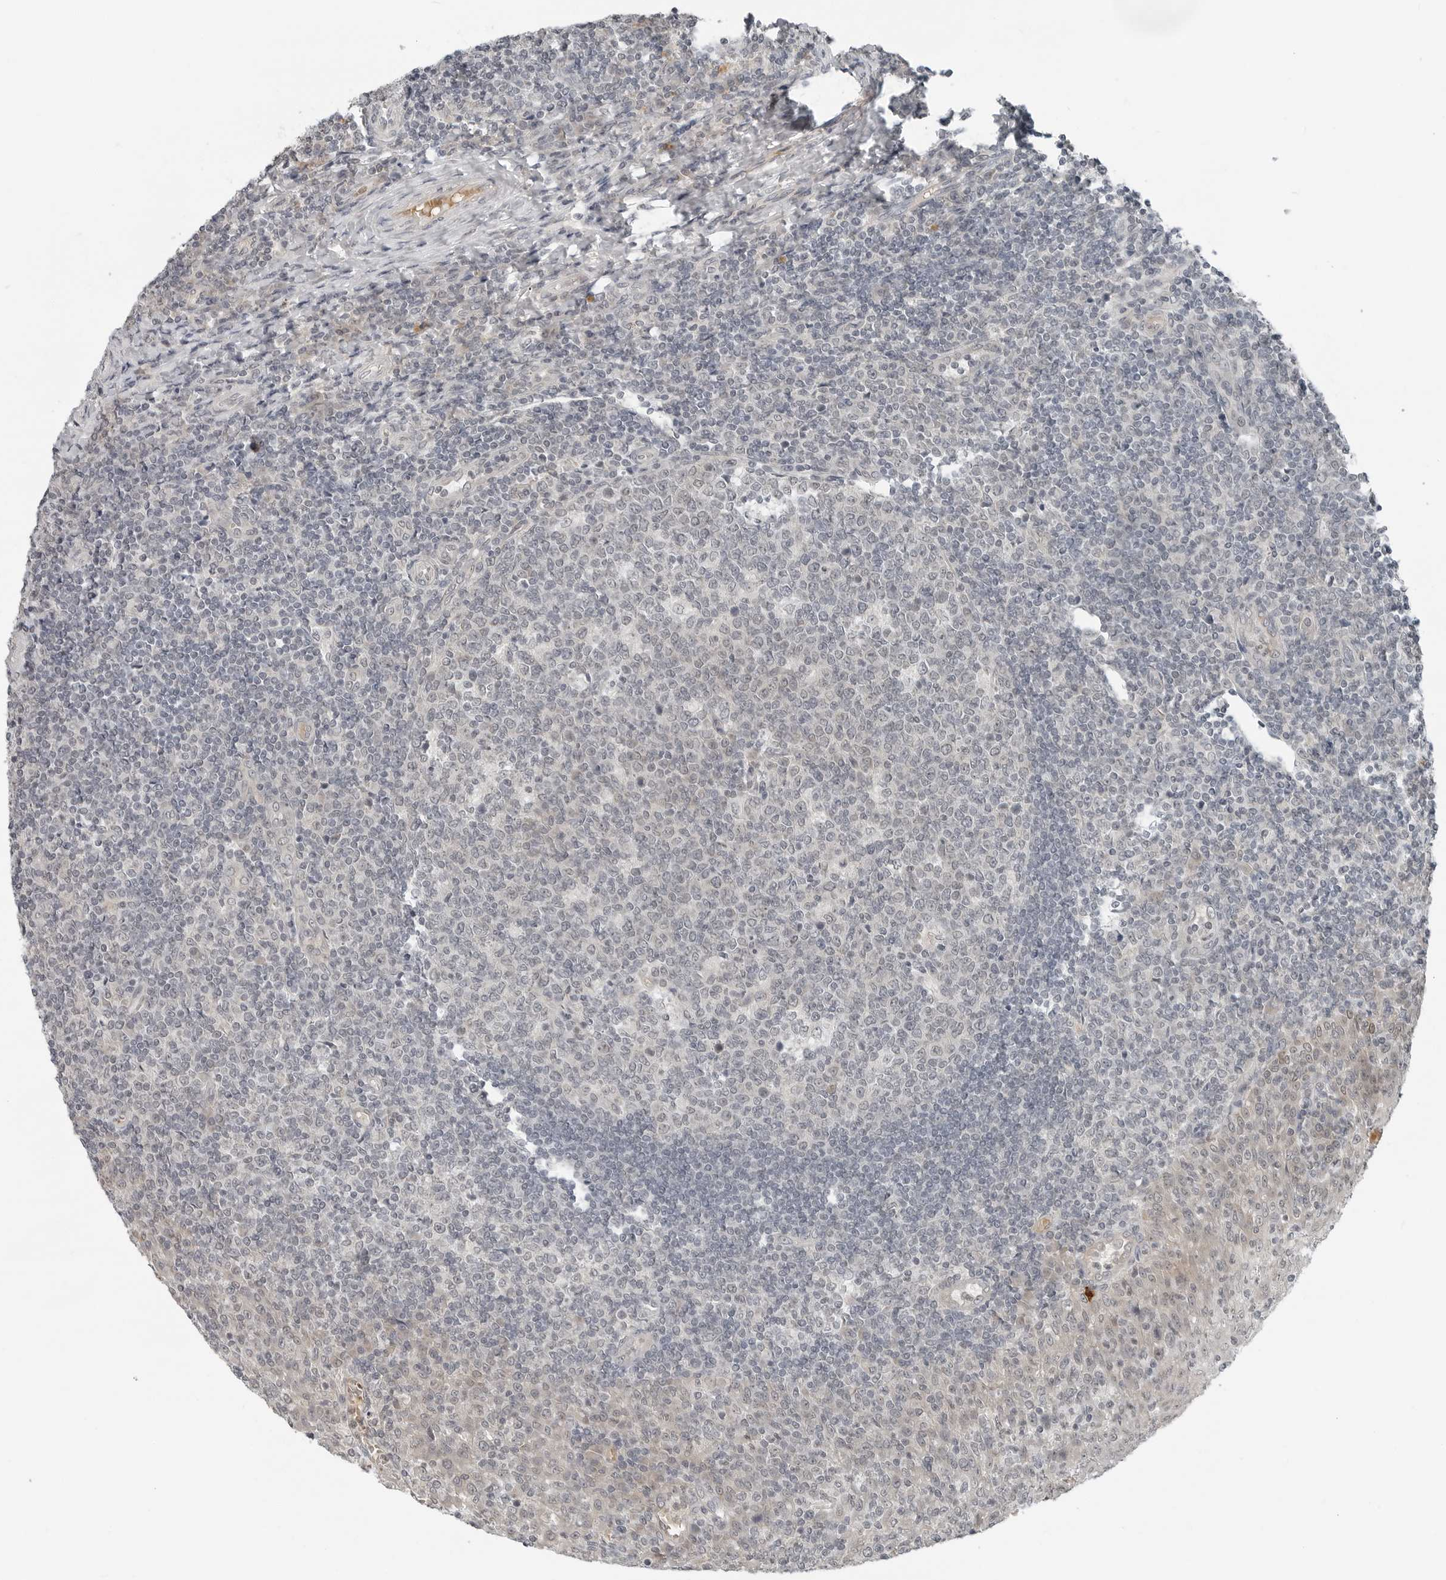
{"staining": {"intensity": "negative", "quantity": "none", "location": "none"}, "tissue": "tonsil", "cell_type": "Germinal center cells", "image_type": "normal", "snomed": [{"axis": "morphology", "description": "Normal tissue, NOS"}, {"axis": "topography", "description": "Tonsil"}], "caption": "The image reveals no significant positivity in germinal center cells of tonsil.", "gene": "FCRLB", "patient": {"sex": "female", "age": 19}}